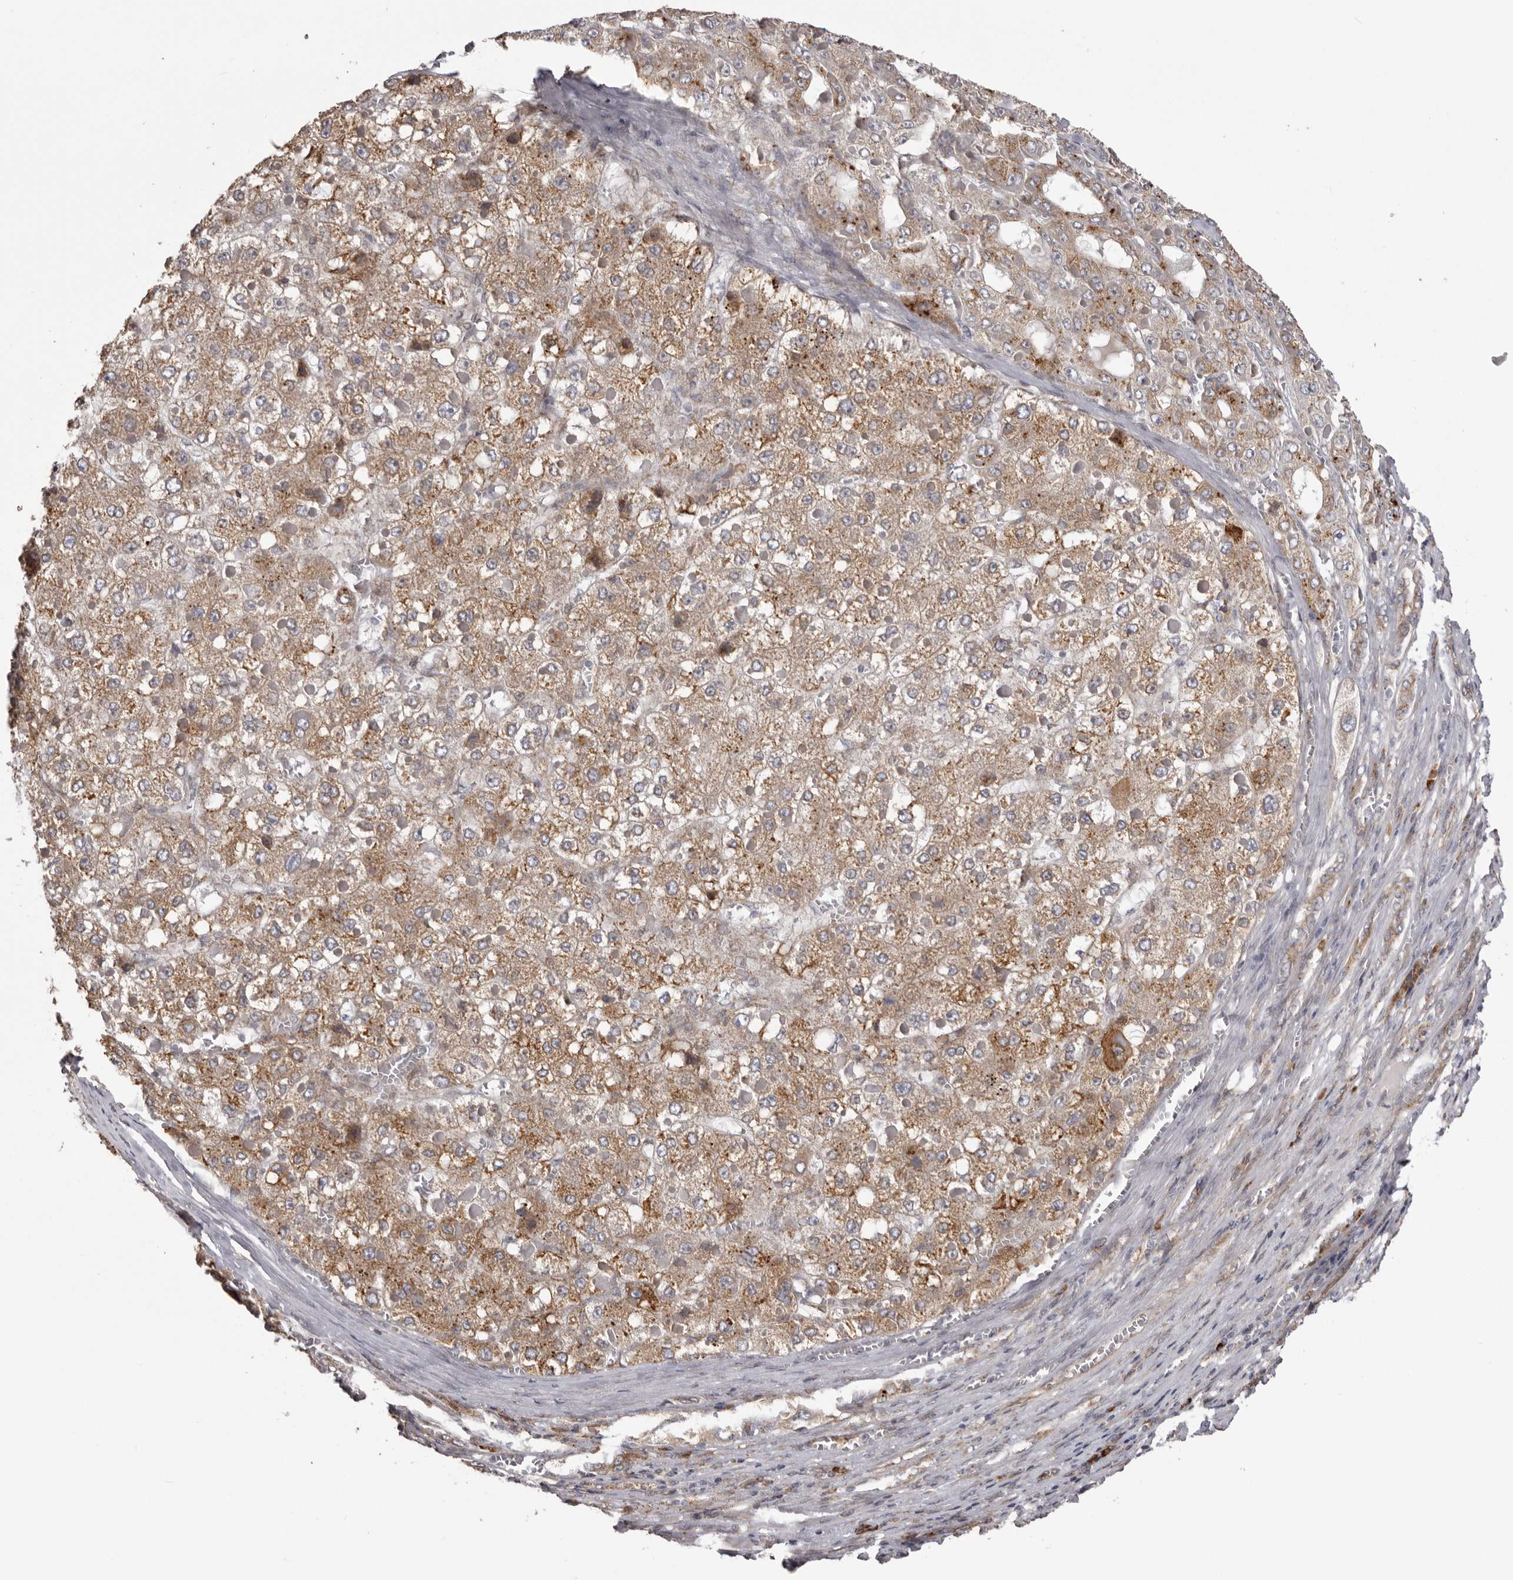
{"staining": {"intensity": "moderate", "quantity": ">75%", "location": "cytoplasmic/membranous"}, "tissue": "liver cancer", "cell_type": "Tumor cells", "image_type": "cancer", "snomed": [{"axis": "morphology", "description": "Carcinoma, Hepatocellular, NOS"}, {"axis": "topography", "description": "Liver"}], "caption": "Tumor cells demonstrate medium levels of moderate cytoplasmic/membranous expression in approximately >75% of cells in hepatocellular carcinoma (liver). The protein of interest is stained brown, and the nuclei are stained in blue (DAB (3,3'-diaminobenzidine) IHC with brightfield microscopy, high magnification).", "gene": "NUP43", "patient": {"sex": "female", "age": 73}}